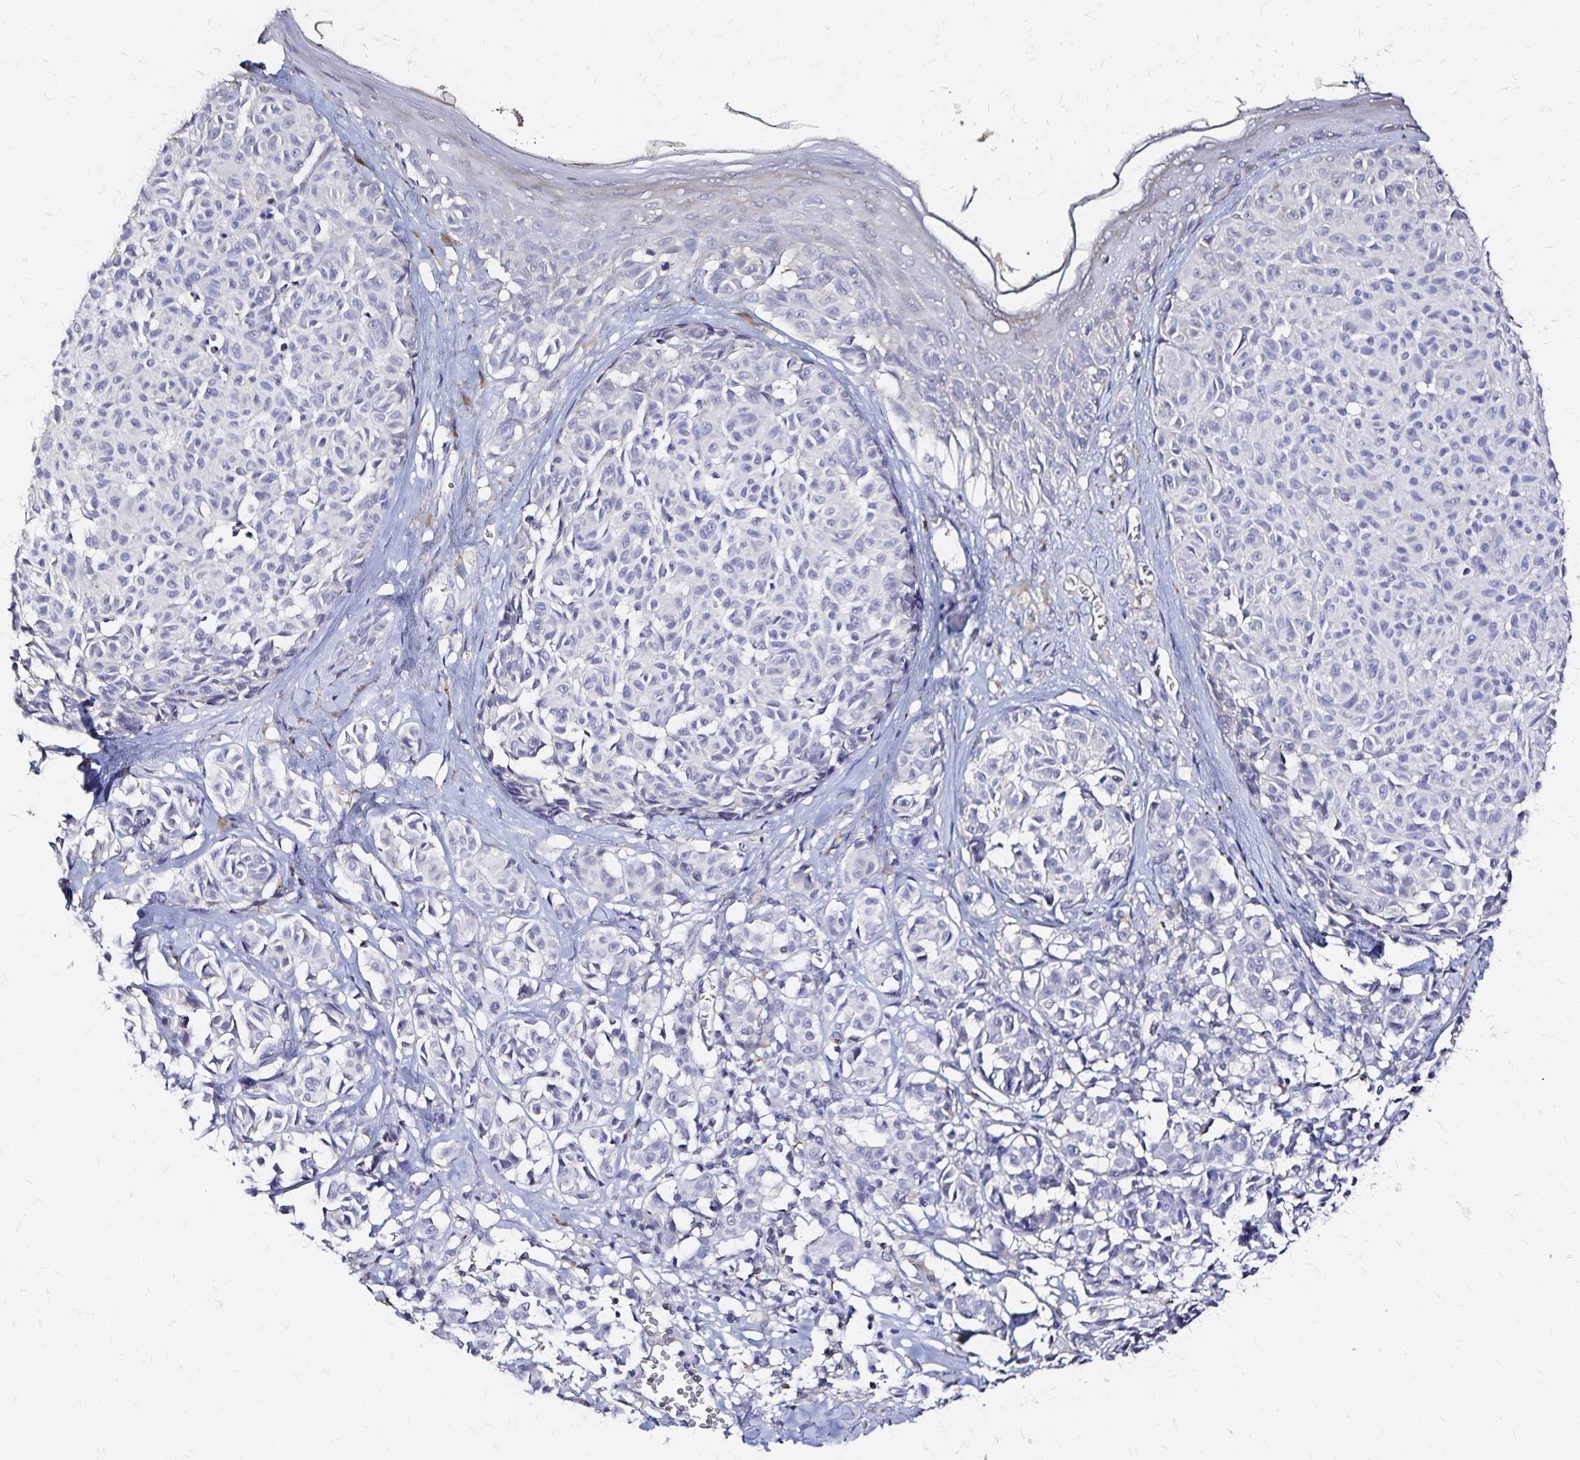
{"staining": {"intensity": "negative", "quantity": "none", "location": "none"}, "tissue": "melanoma", "cell_type": "Tumor cells", "image_type": "cancer", "snomed": [{"axis": "morphology", "description": "Malignant melanoma, NOS"}, {"axis": "topography", "description": "Skin"}], "caption": "Tumor cells are negative for protein expression in human melanoma.", "gene": "SLC5A1", "patient": {"sex": "female", "age": 43}}